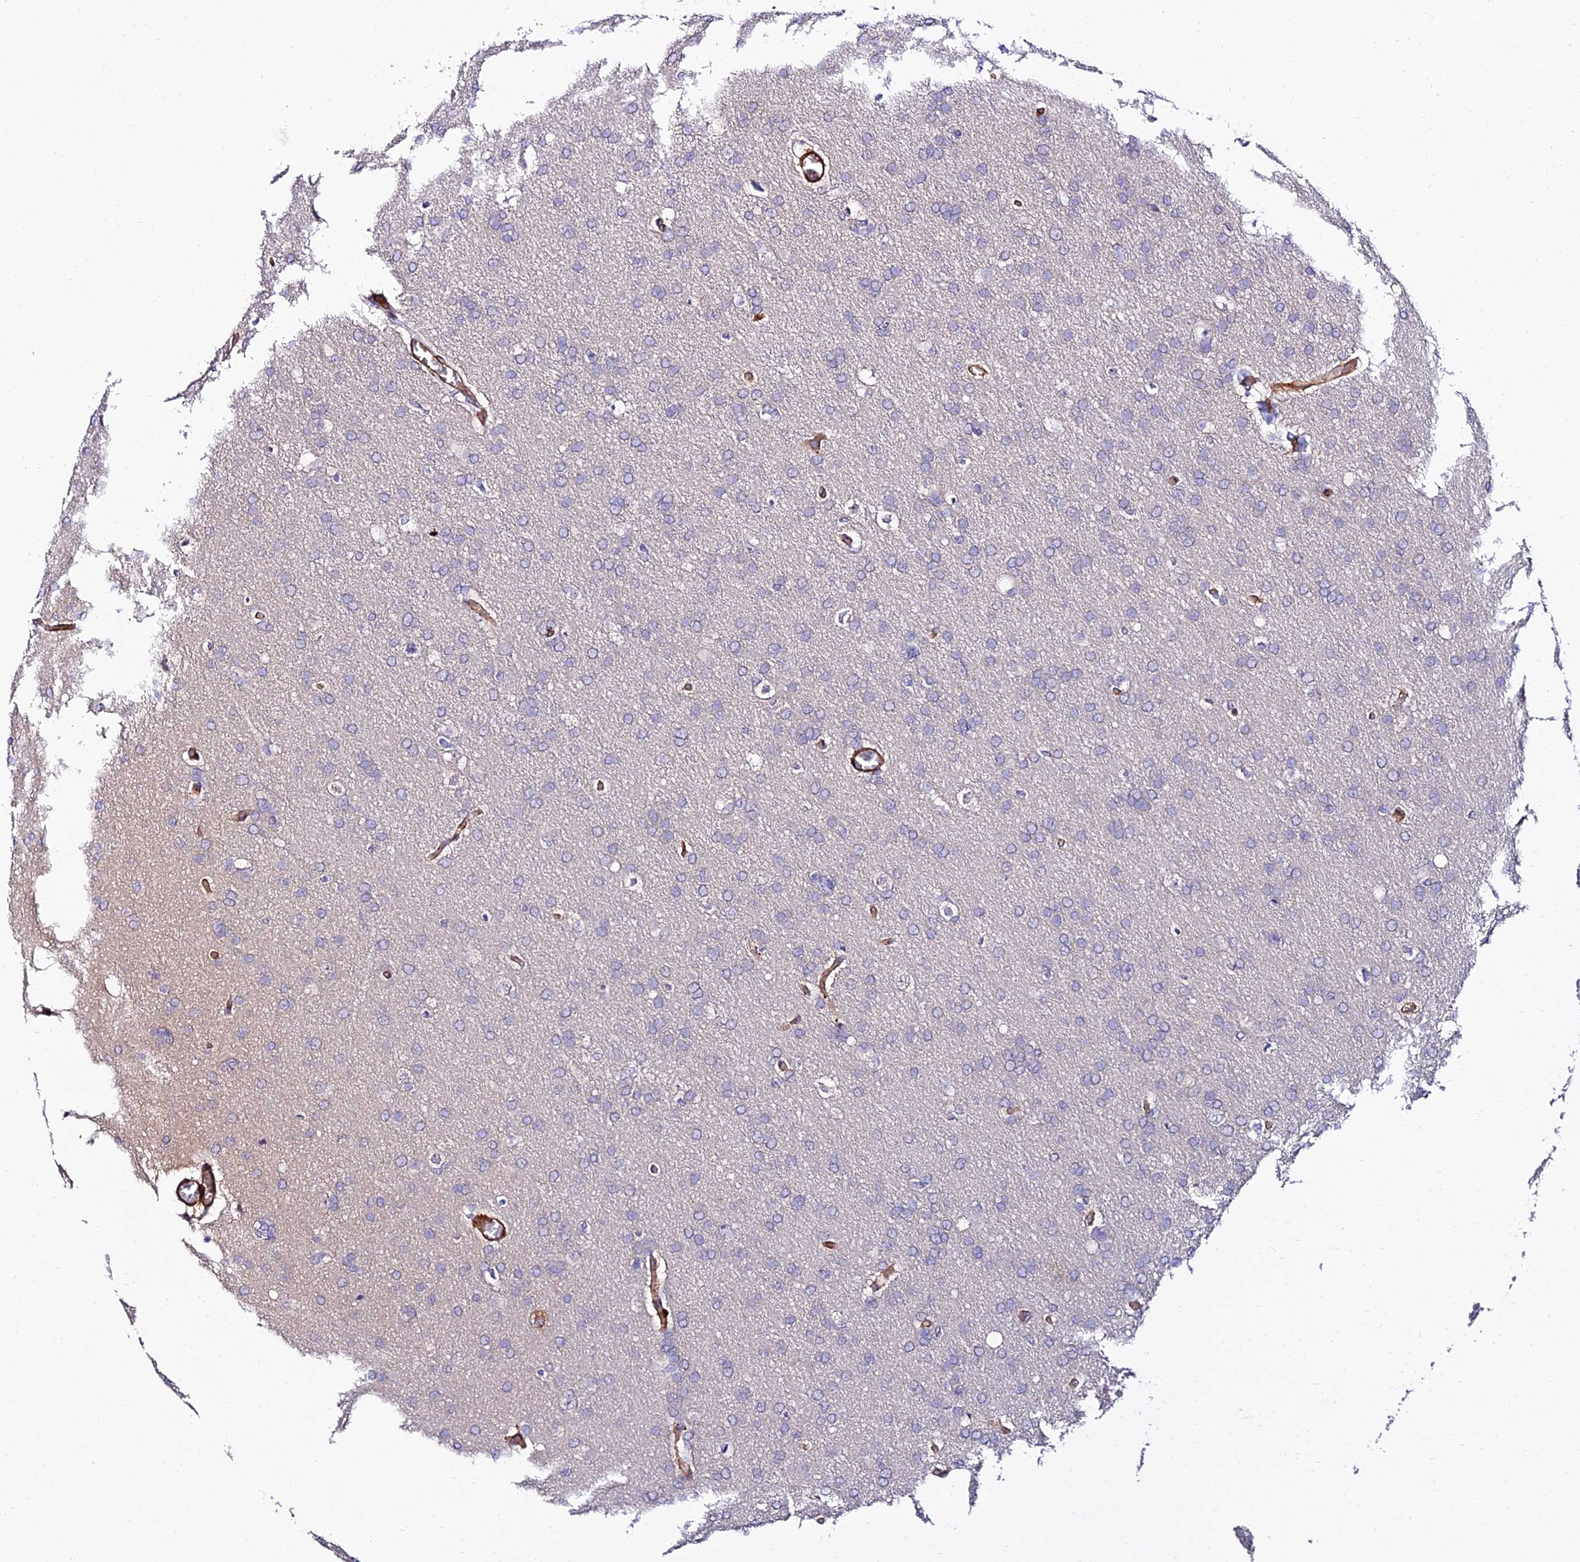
{"staining": {"intensity": "negative", "quantity": "none", "location": "none"}, "tissue": "glioma", "cell_type": "Tumor cells", "image_type": "cancer", "snomed": [{"axis": "morphology", "description": "Glioma, malignant, High grade"}, {"axis": "topography", "description": "Cerebral cortex"}], "caption": "This is a histopathology image of immunohistochemistry staining of malignant glioma (high-grade), which shows no positivity in tumor cells.", "gene": "ALDH3B2", "patient": {"sex": "female", "age": 36}}